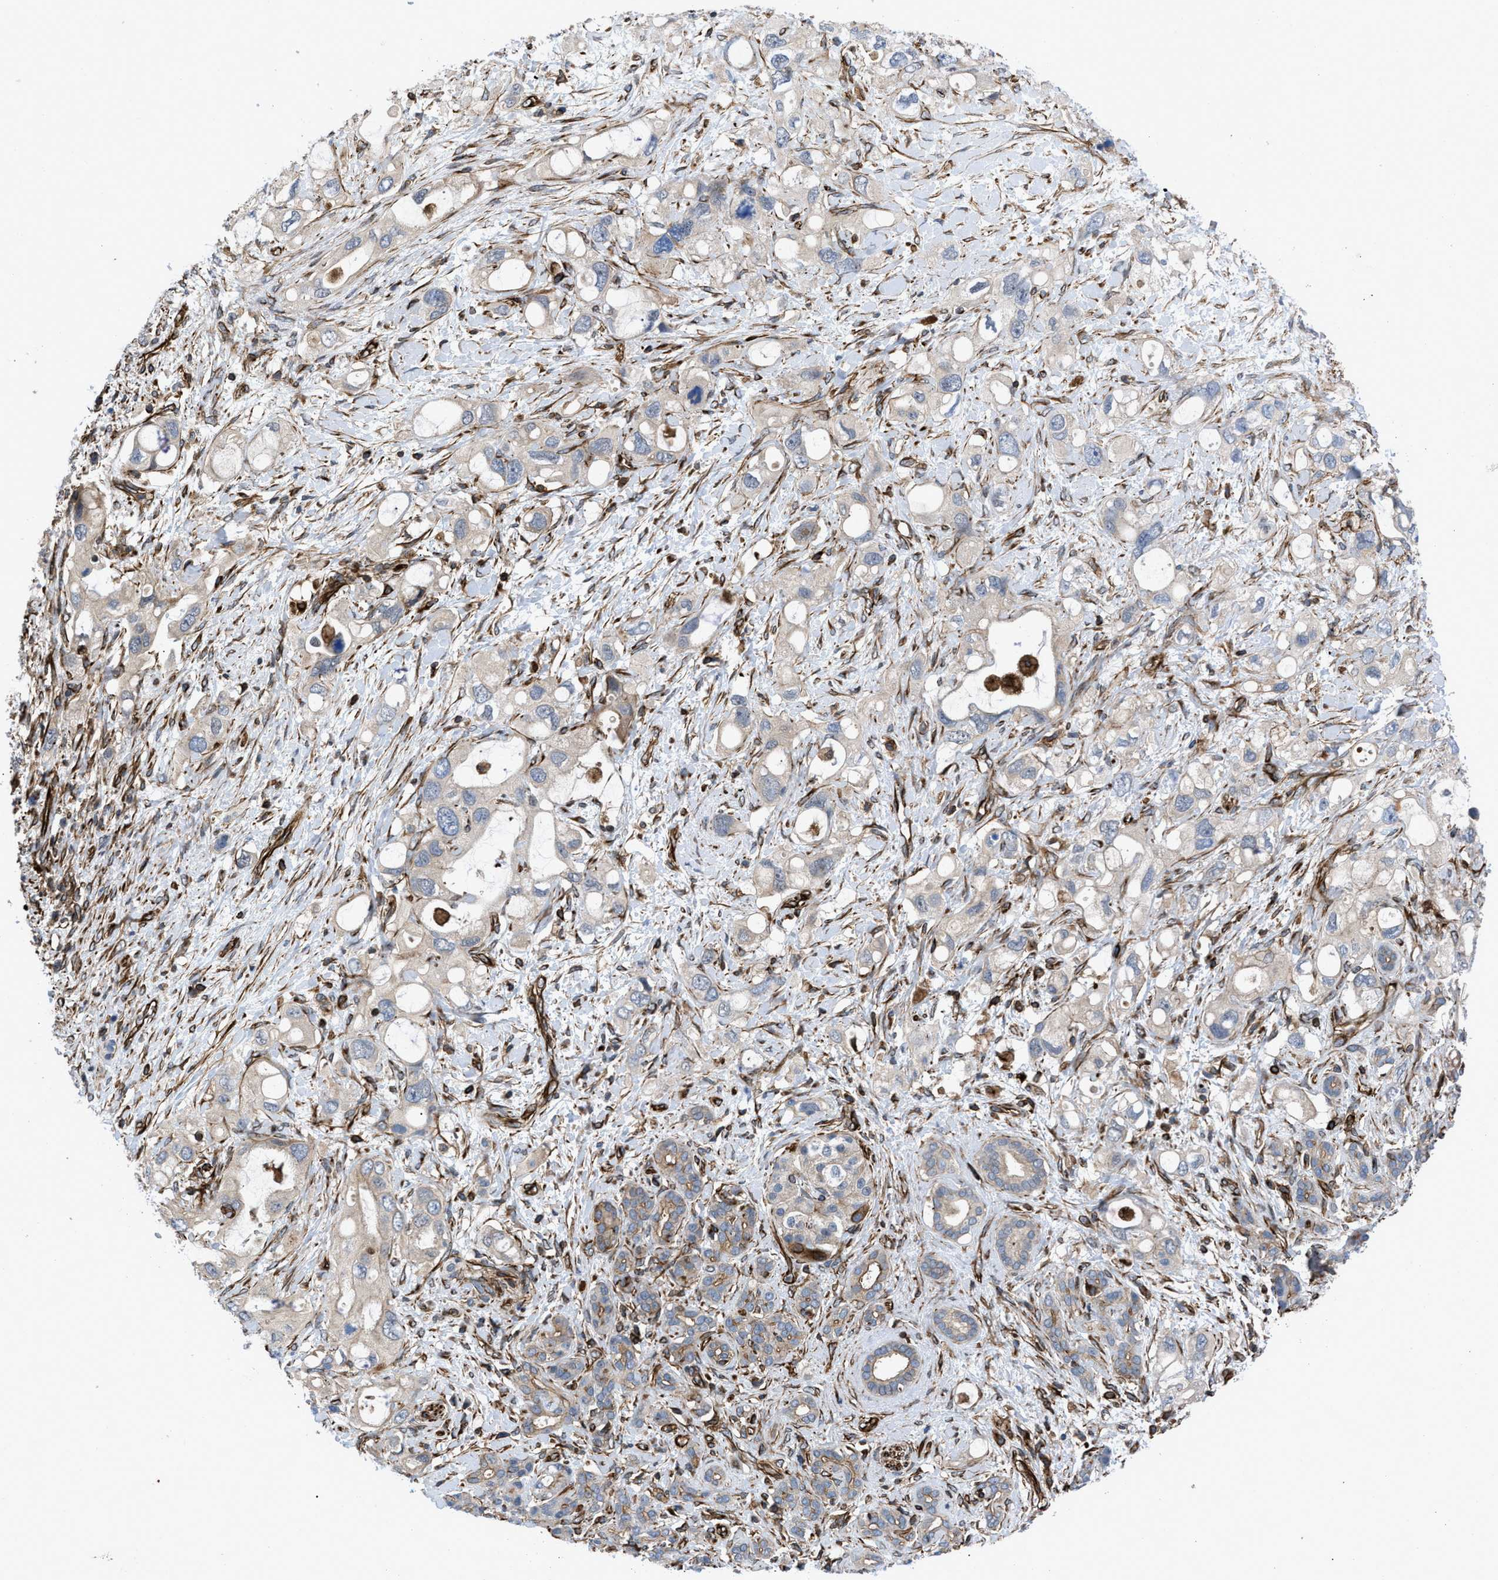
{"staining": {"intensity": "weak", "quantity": "<25%", "location": "cytoplasmic/membranous"}, "tissue": "pancreatic cancer", "cell_type": "Tumor cells", "image_type": "cancer", "snomed": [{"axis": "morphology", "description": "Adenocarcinoma, NOS"}, {"axis": "topography", "description": "Pancreas"}], "caption": "Image shows no protein staining in tumor cells of pancreatic cancer tissue.", "gene": "PTPRE", "patient": {"sex": "female", "age": 56}}